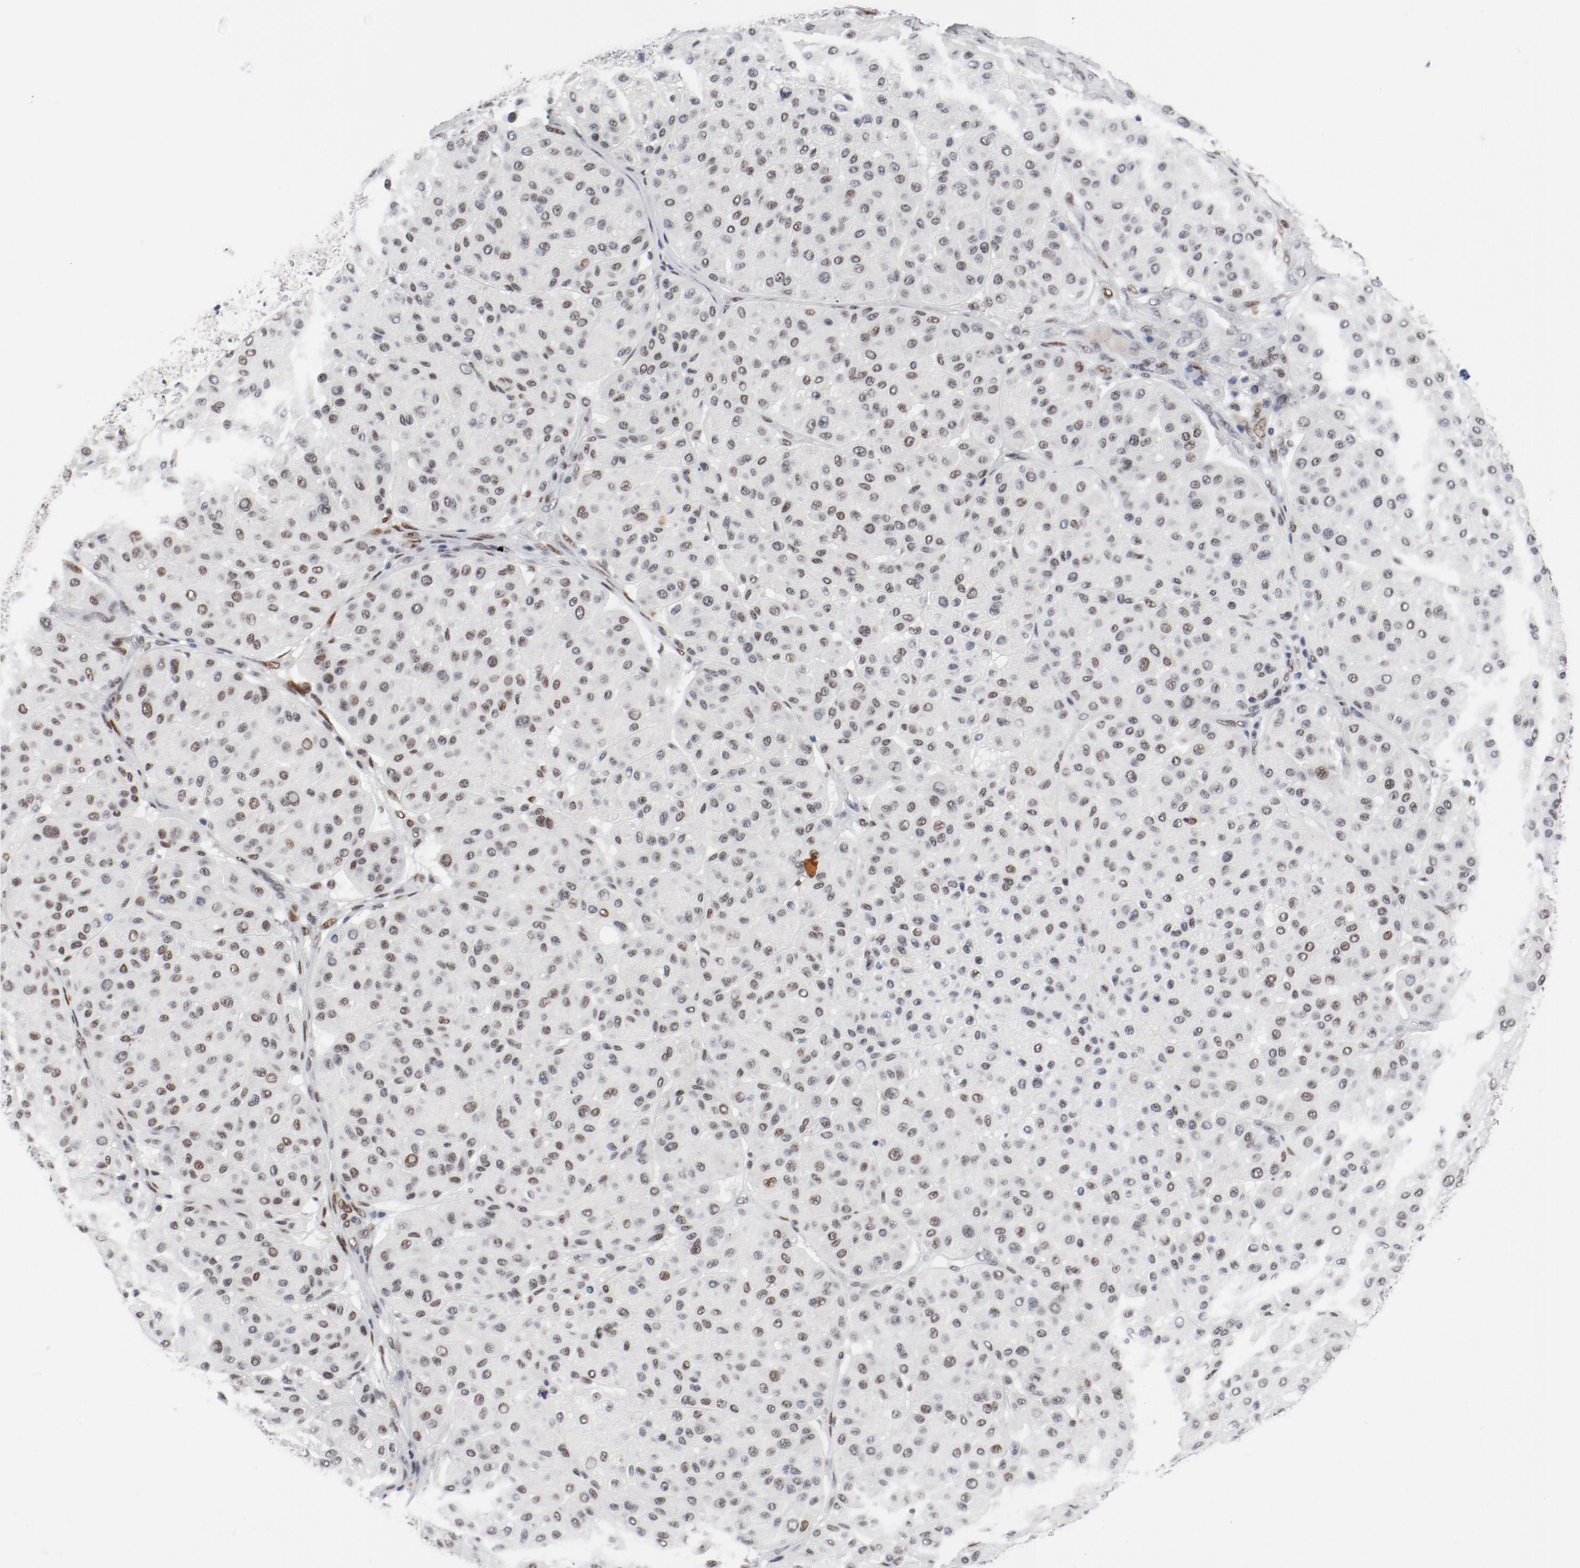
{"staining": {"intensity": "moderate", "quantity": ">75%", "location": "nuclear"}, "tissue": "melanoma", "cell_type": "Tumor cells", "image_type": "cancer", "snomed": [{"axis": "morphology", "description": "Normal tissue, NOS"}, {"axis": "morphology", "description": "Malignant melanoma, Metastatic site"}, {"axis": "topography", "description": "Skin"}], "caption": "Protein analysis of malignant melanoma (metastatic site) tissue displays moderate nuclear staining in approximately >75% of tumor cells. (IHC, brightfield microscopy, high magnification).", "gene": "ARNT", "patient": {"sex": "male", "age": 41}}